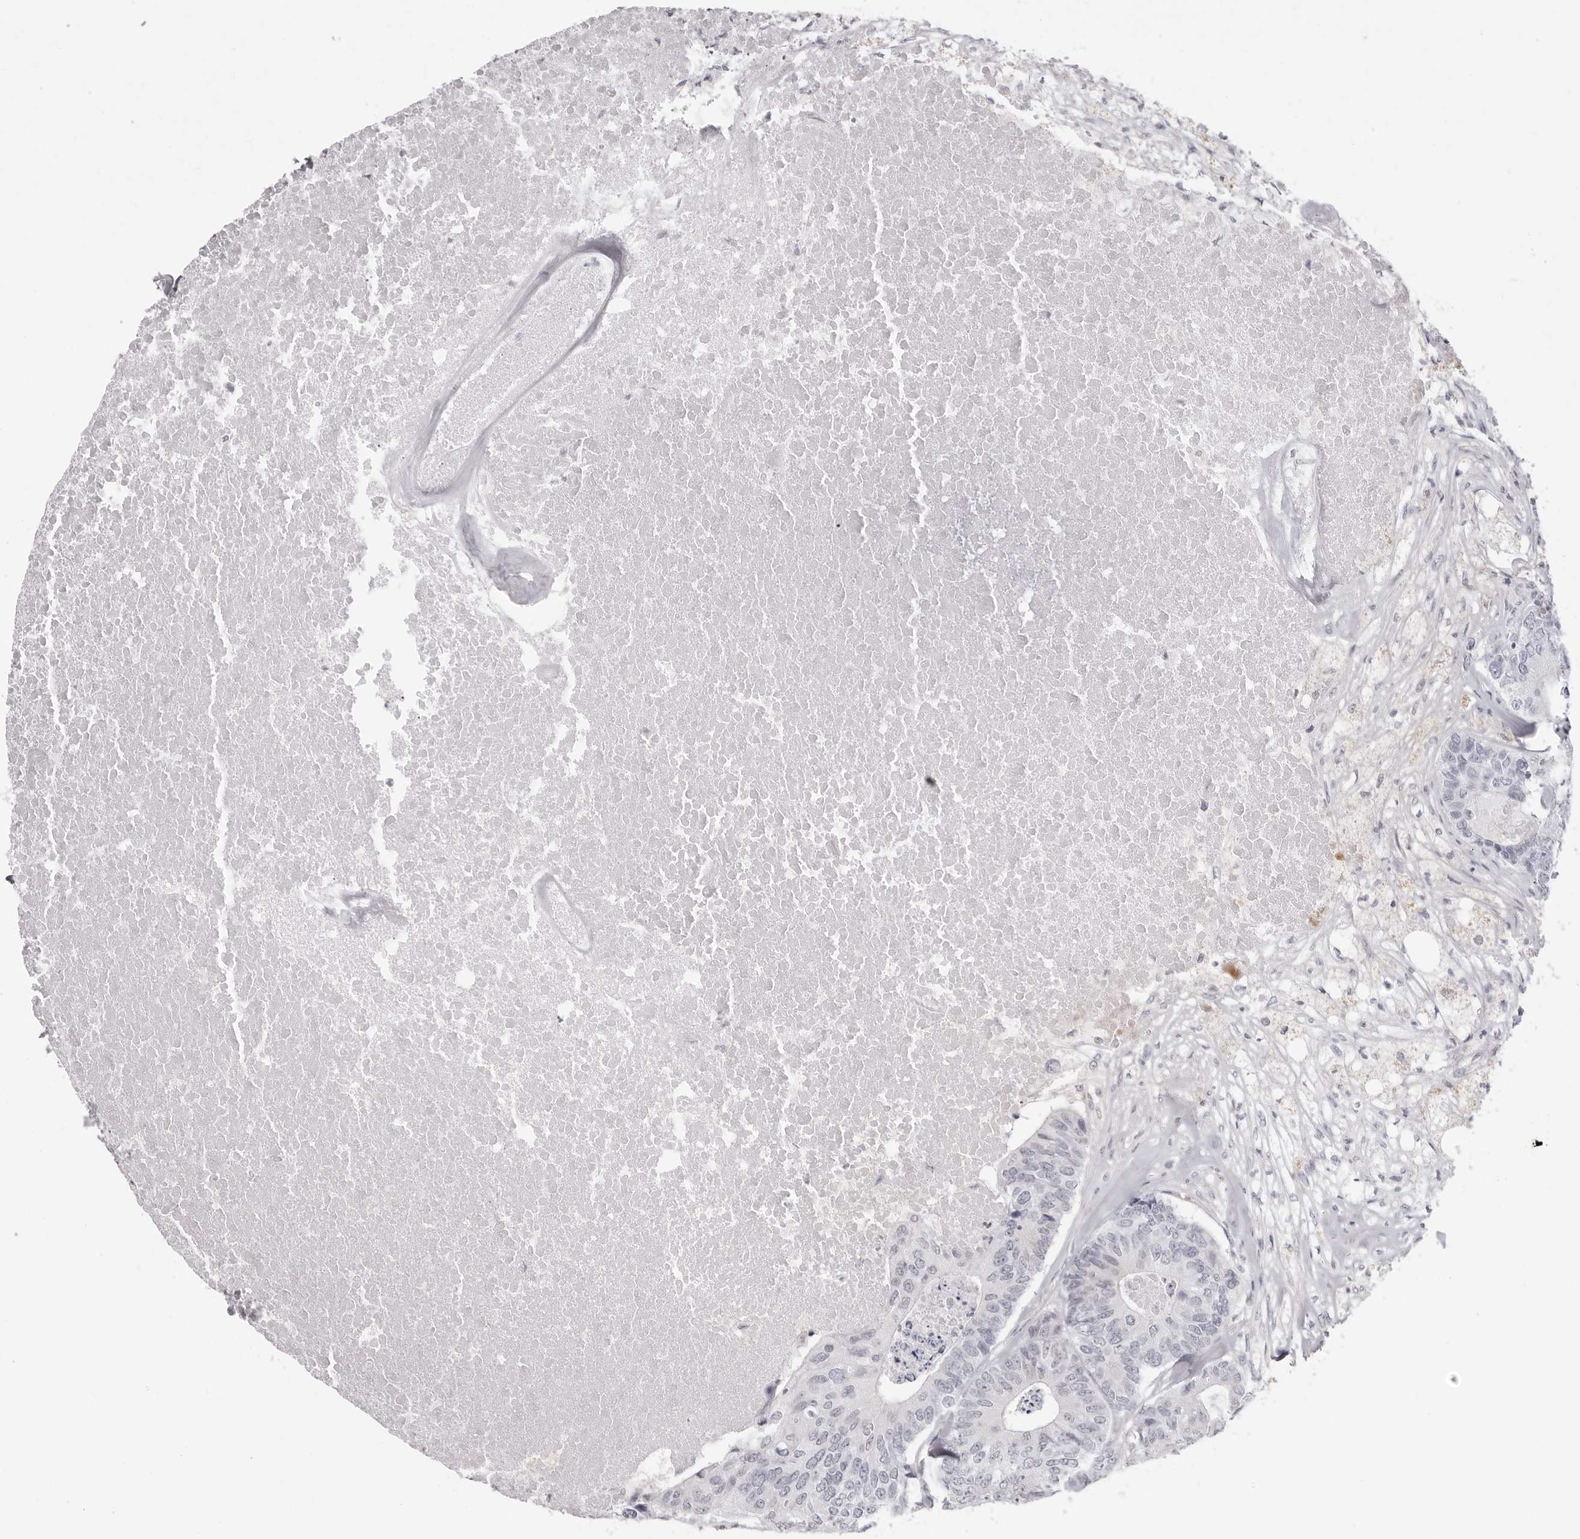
{"staining": {"intensity": "negative", "quantity": "none", "location": "none"}, "tissue": "colorectal cancer", "cell_type": "Tumor cells", "image_type": "cancer", "snomed": [{"axis": "morphology", "description": "Adenocarcinoma, NOS"}, {"axis": "topography", "description": "Colon"}], "caption": "There is no significant staining in tumor cells of colorectal adenocarcinoma.", "gene": "SUGCT", "patient": {"sex": "female", "age": 67}}